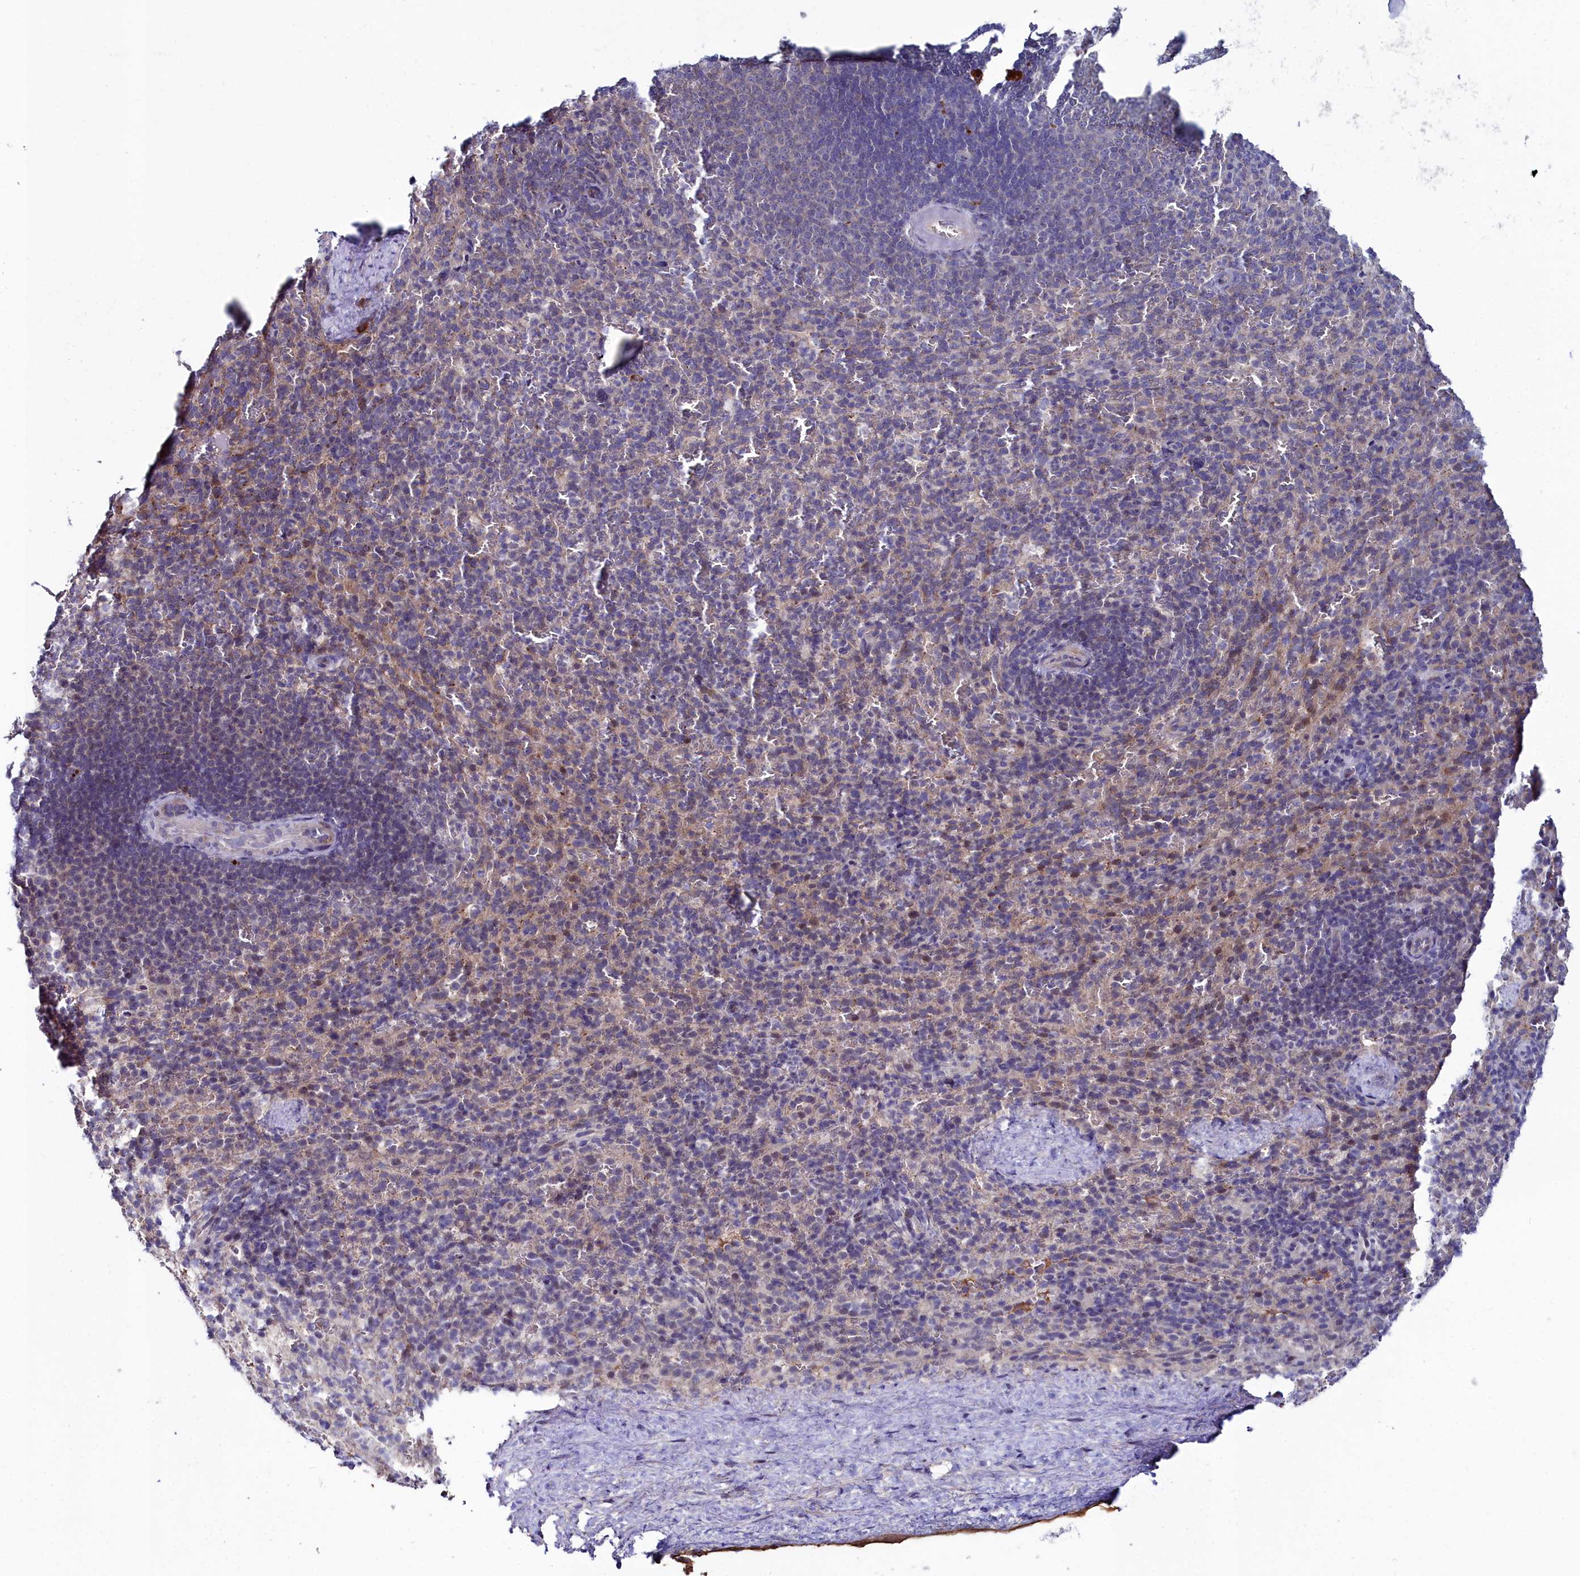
{"staining": {"intensity": "weak", "quantity": "<25%", "location": "cytoplasmic/membranous"}, "tissue": "spleen", "cell_type": "Cells in red pulp", "image_type": "normal", "snomed": [{"axis": "morphology", "description": "Normal tissue, NOS"}, {"axis": "topography", "description": "Spleen"}], "caption": "DAB immunohistochemical staining of unremarkable human spleen shows no significant positivity in cells in red pulp.", "gene": "KCTD18", "patient": {"sex": "female", "age": 21}}